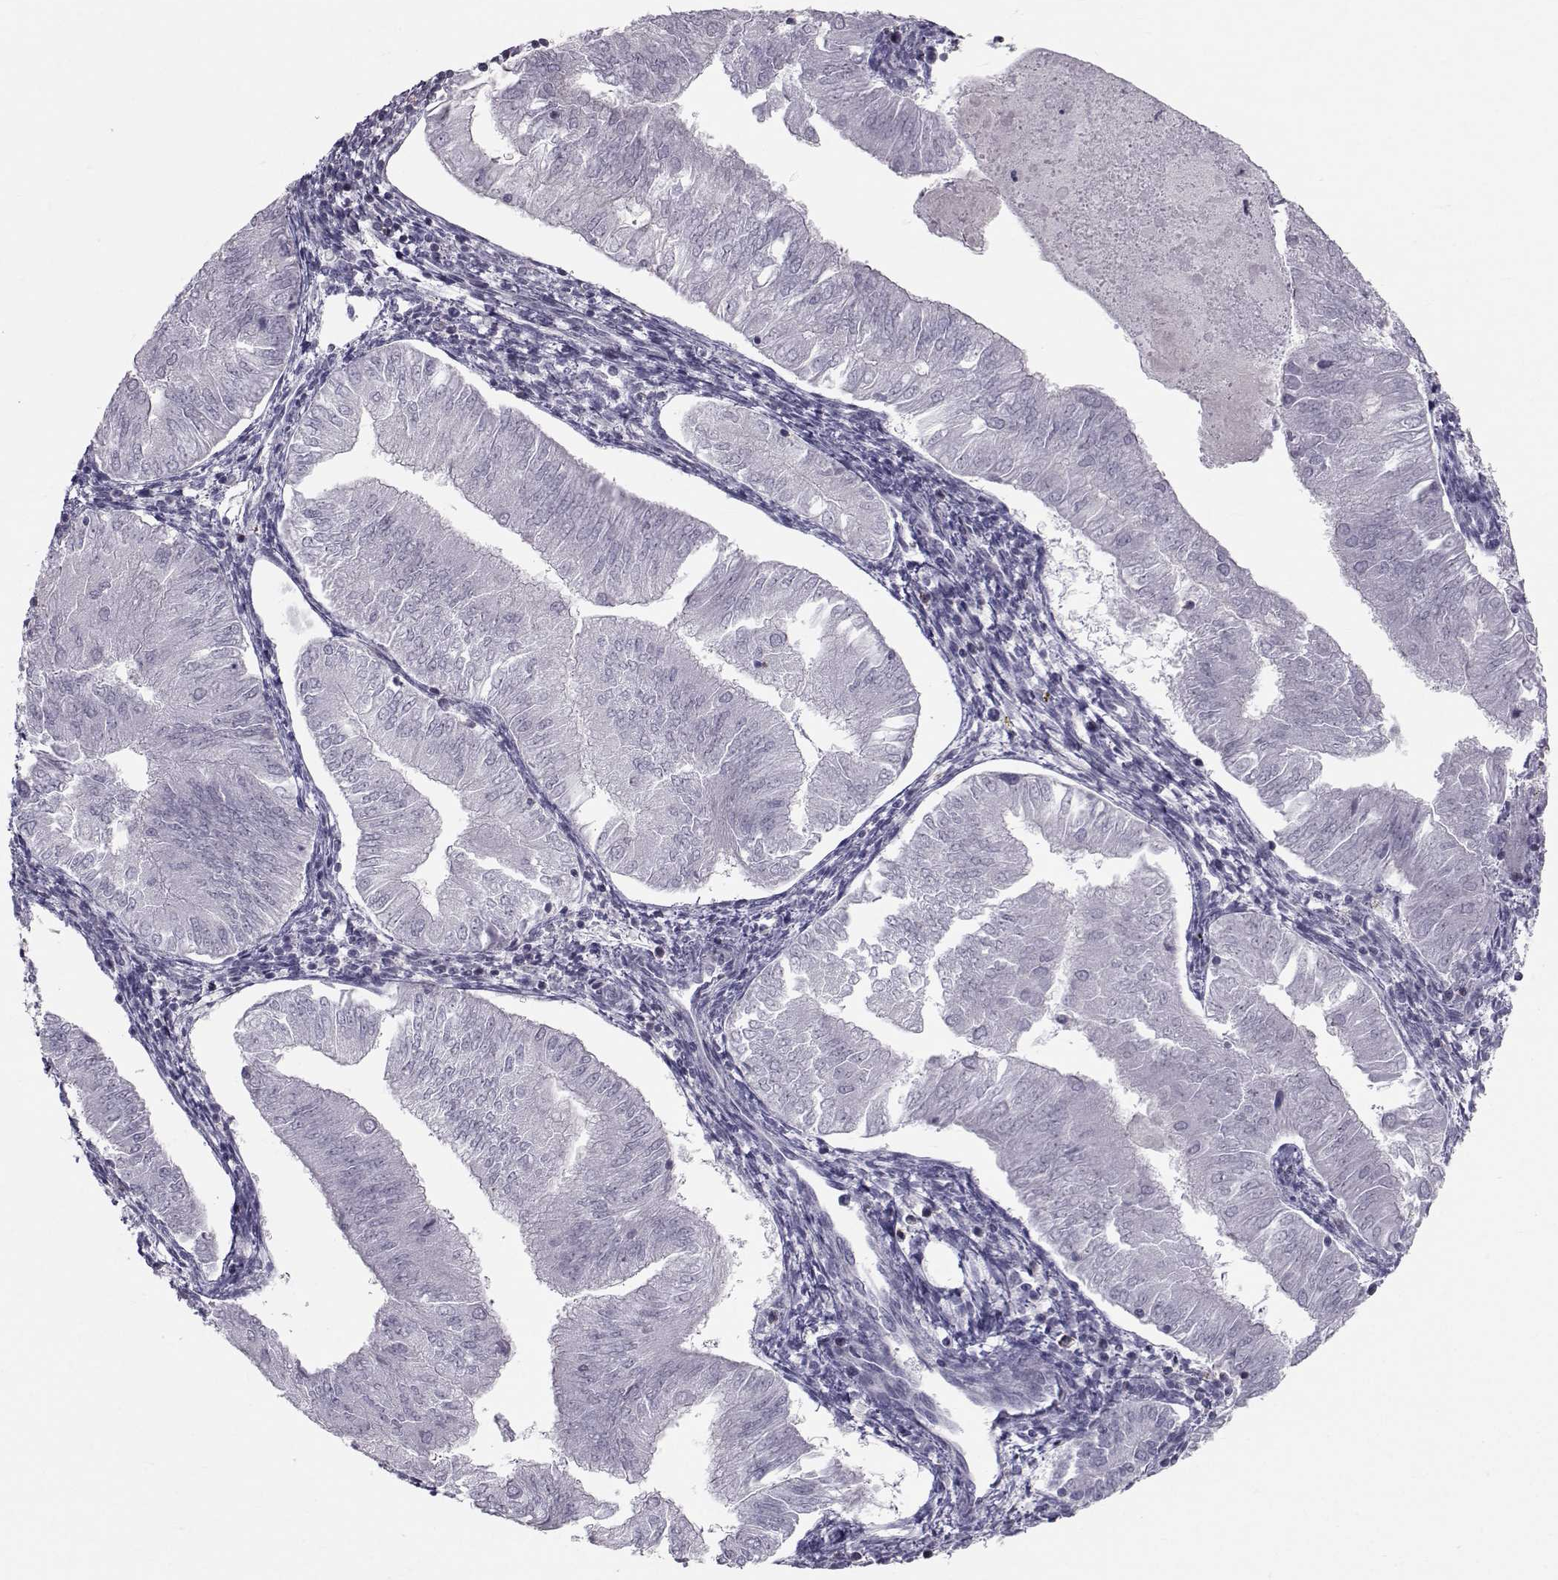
{"staining": {"intensity": "negative", "quantity": "none", "location": "none"}, "tissue": "endometrial cancer", "cell_type": "Tumor cells", "image_type": "cancer", "snomed": [{"axis": "morphology", "description": "Adenocarcinoma, NOS"}, {"axis": "topography", "description": "Endometrium"}], "caption": "Immunohistochemical staining of adenocarcinoma (endometrial) displays no significant expression in tumor cells.", "gene": "GARIN3", "patient": {"sex": "female", "age": 53}}